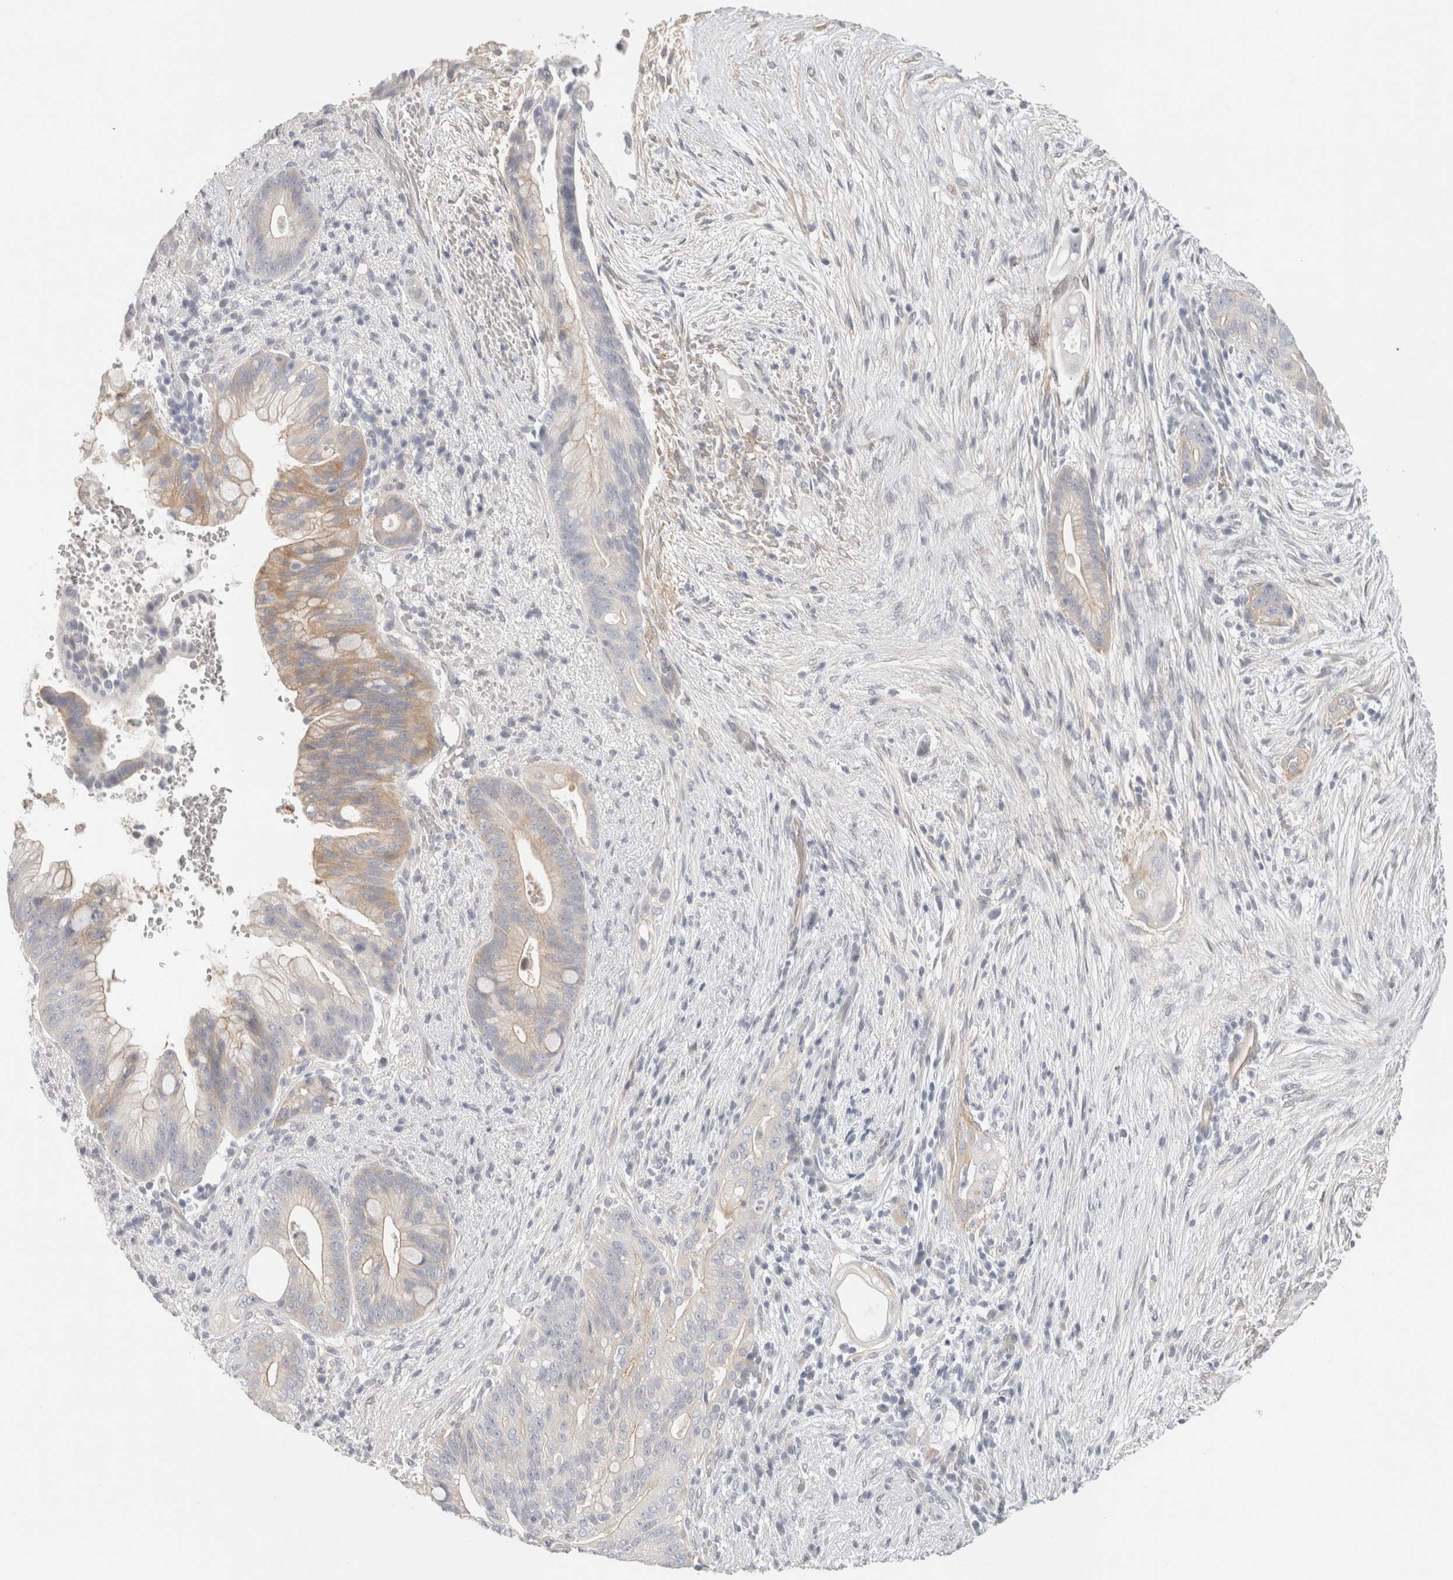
{"staining": {"intensity": "moderate", "quantity": "<25%", "location": "cytoplasmic/membranous"}, "tissue": "pancreatic cancer", "cell_type": "Tumor cells", "image_type": "cancer", "snomed": [{"axis": "morphology", "description": "Adenocarcinoma, NOS"}, {"axis": "topography", "description": "Pancreas"}], "caption": "Protein expression analysis of adenocarcinoma (pancreatic) displays moderate cytoplasmic/membranous positivity in about <25% of tumor cells.", "gene": "FBLIM1", "patient": {"sex": "male", "age": 53}}